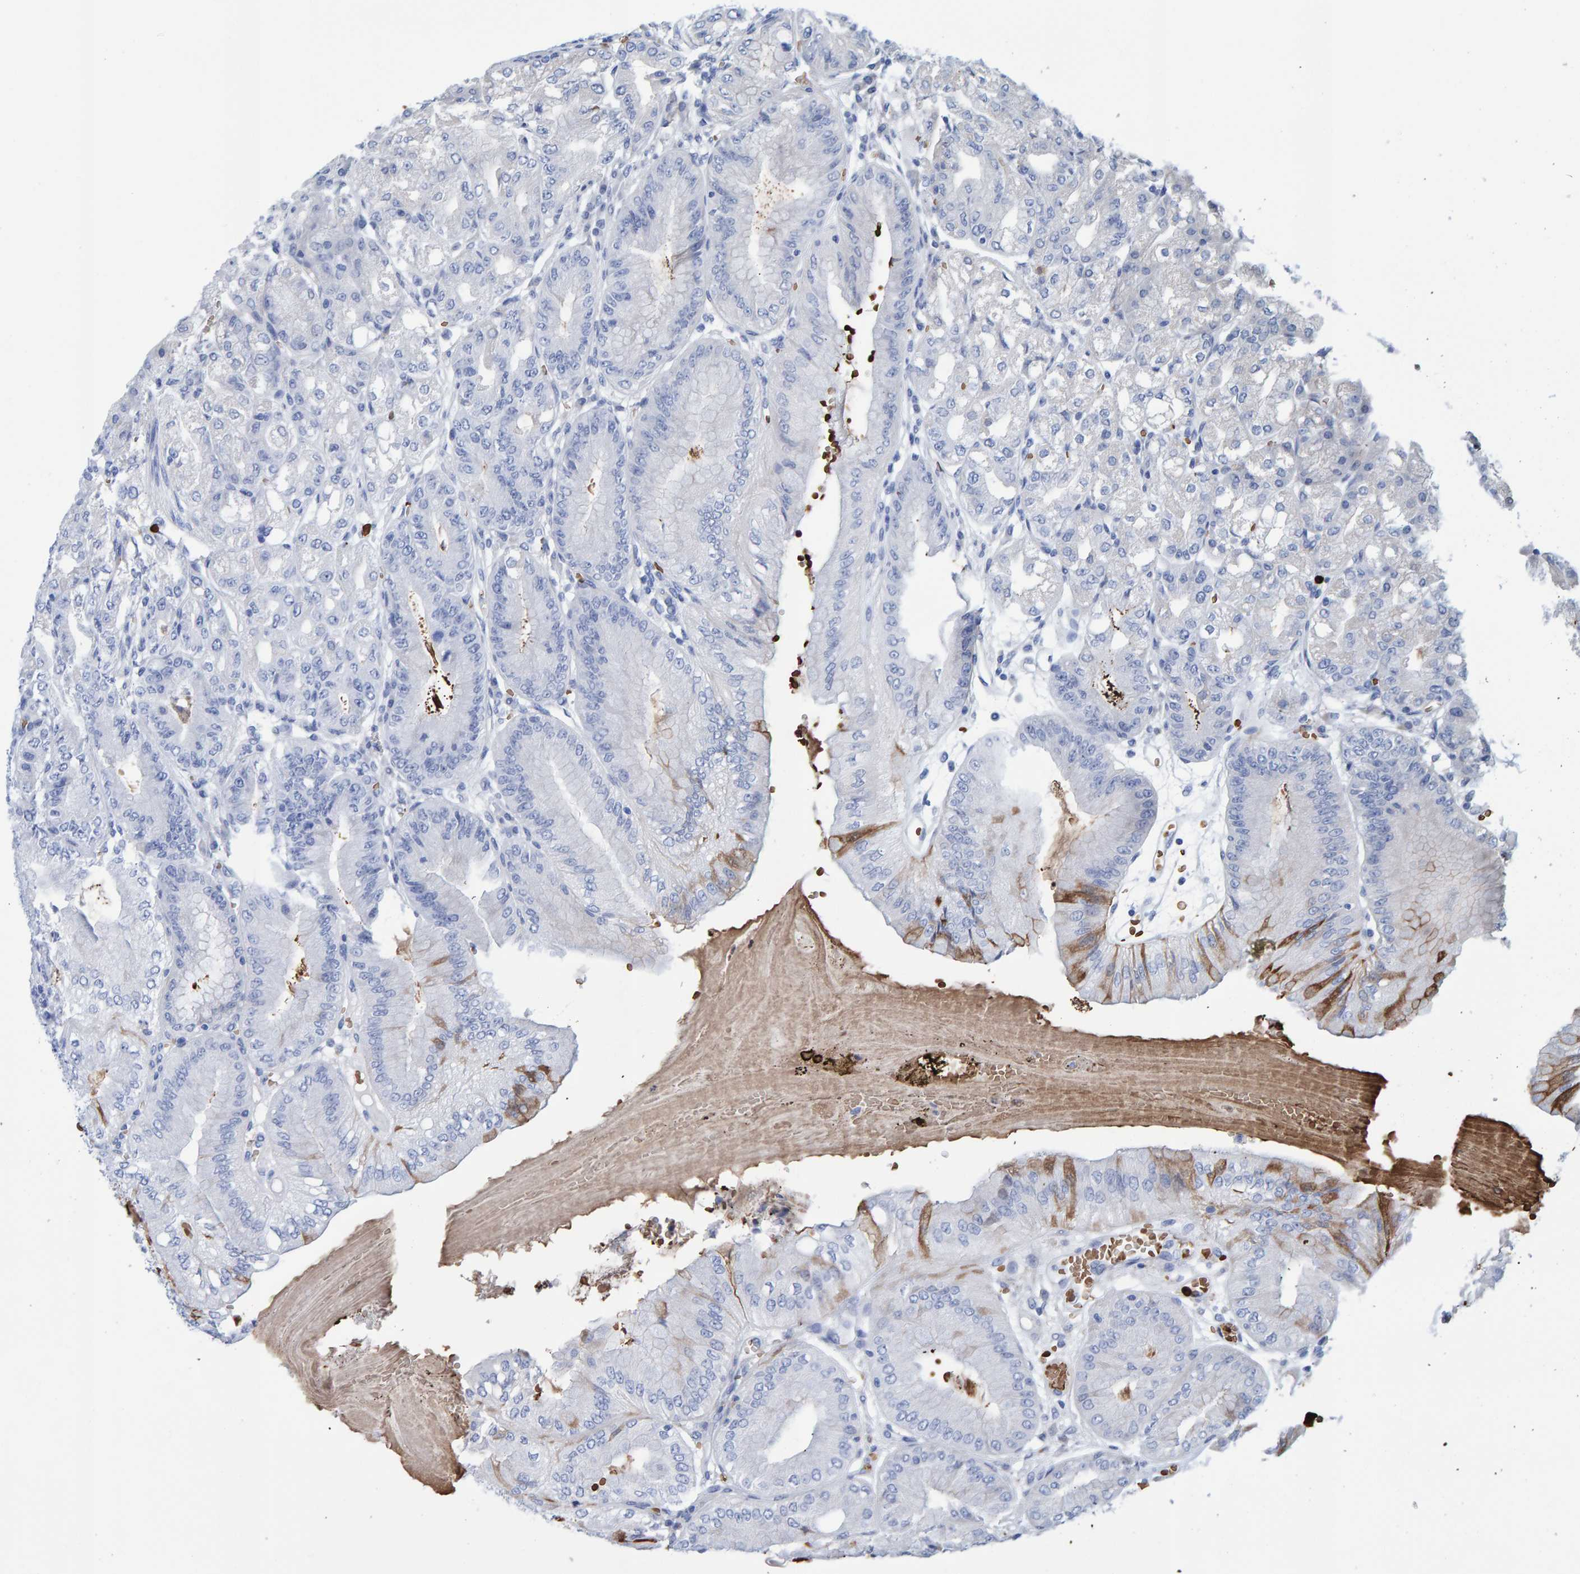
{"staining": {"intensity": "negative", "quantity": "none", "location": "none"}, "tissue": "stomach", "cell_type": "Glandular cells", "image_type": "normal", "snomed": [{"axis": "morphology", "description": "Normal tissue, NOS"}, {"axis": "topography", "description": "Stomach, lower"}], "caption": "High magnification brightfield microscopy of benign stomach stained with DAB (3,3'-diaminobenzidine) (brown) and counterstained with hematoxylin (blue): glandular cells show no significant positivity.", "gene": "VPS9D1", "patient": {"sex": "male", "age": 71}}